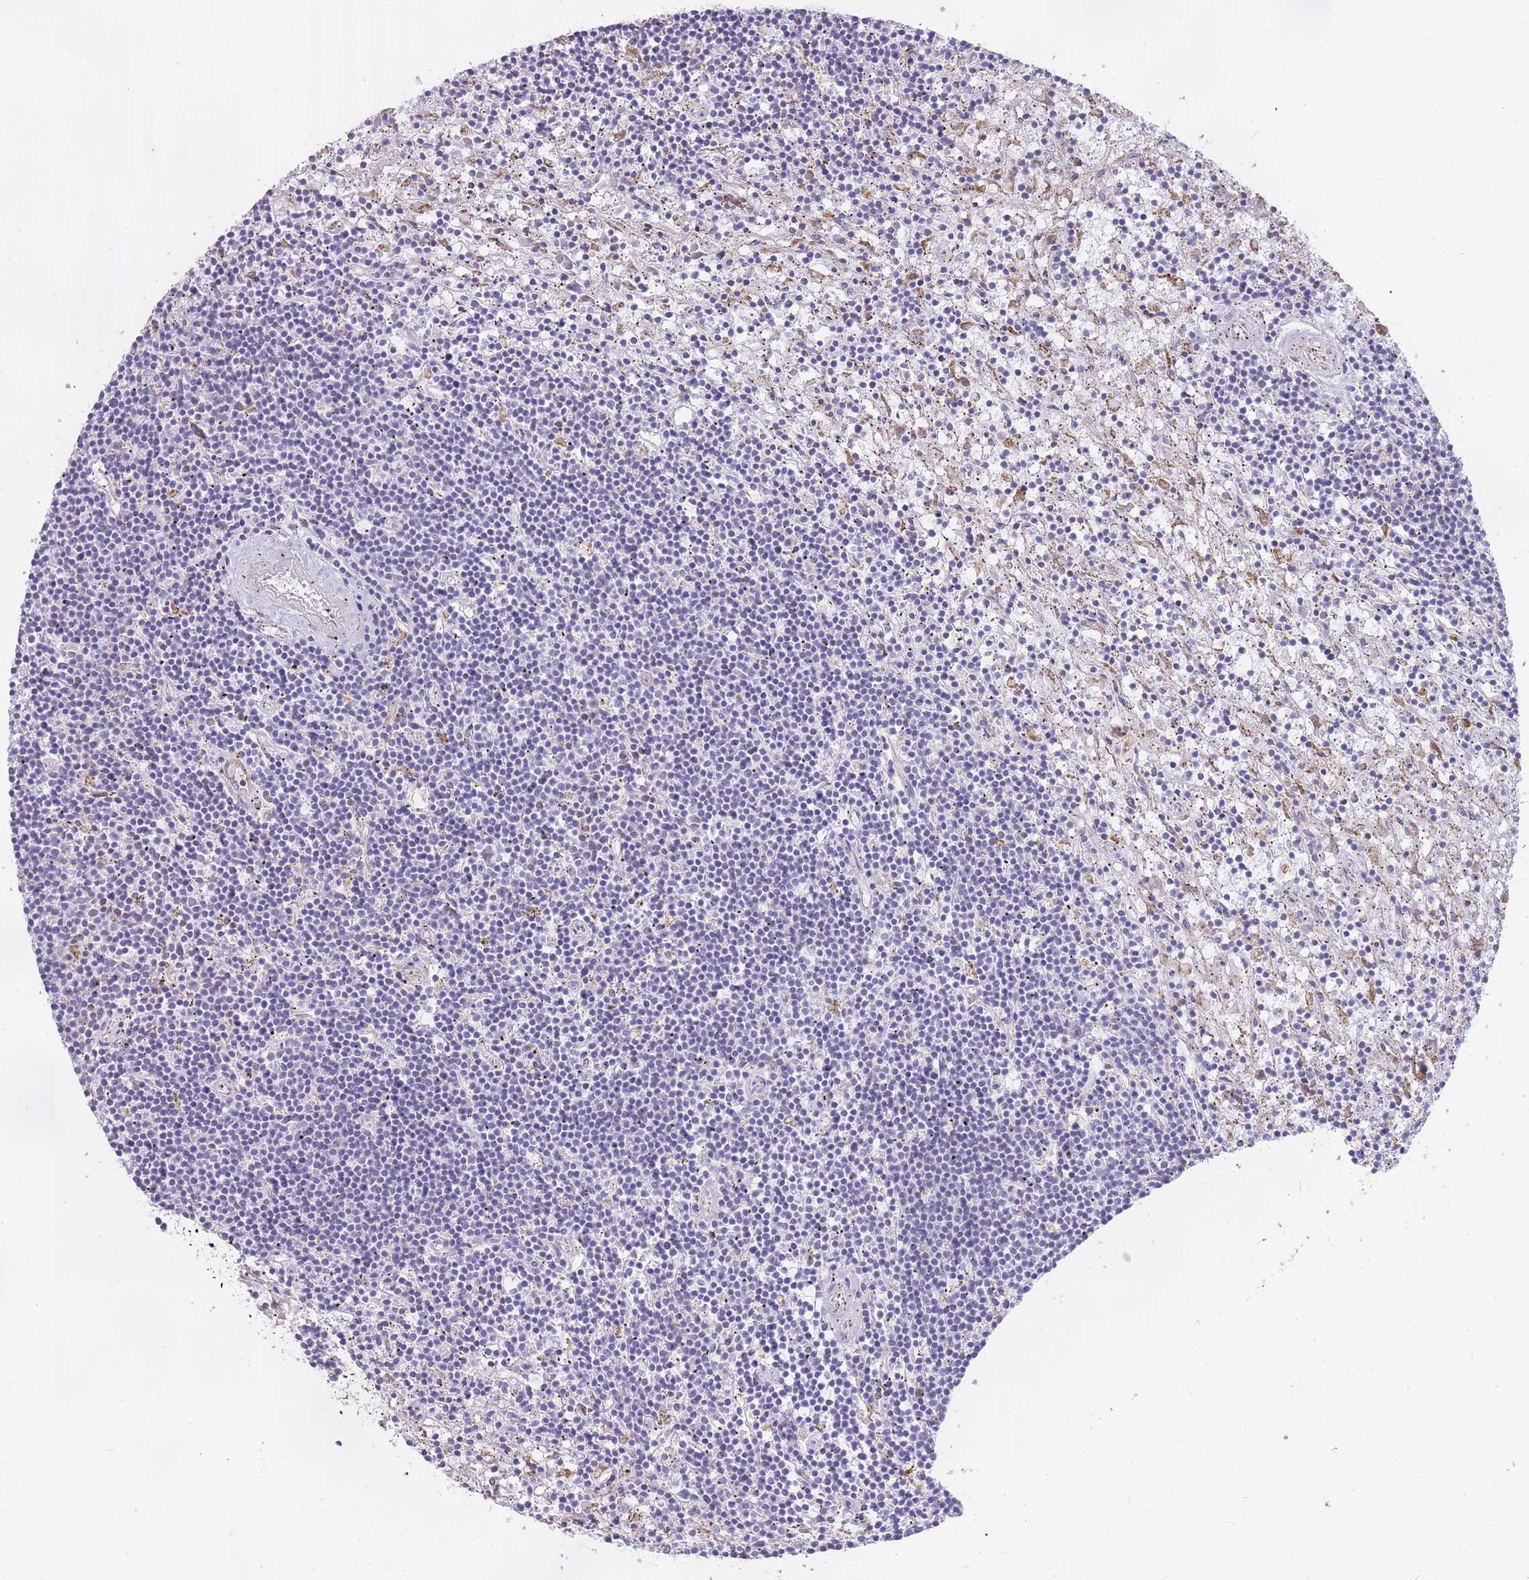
{"staining": {"intensity": "negative", "quantity": "none", "location": "none"}, "tissue": "lymphoma", "cell_type": "Tumor cells", "image_type": "cancer", "snomed": [{"axis": "morphology", "description": "Malignant lymphoma, non-Hodgkin's type, Low grade"}, {"axis": "topography", "description": "Spleen"}], "caption": "Tumor cells are negative for protein expression in human low-grade malignant lymphoma, non-Hodgkin's type.", "gene": "TRAPPC5", "patient": {"sex": "male", "age": 76}}